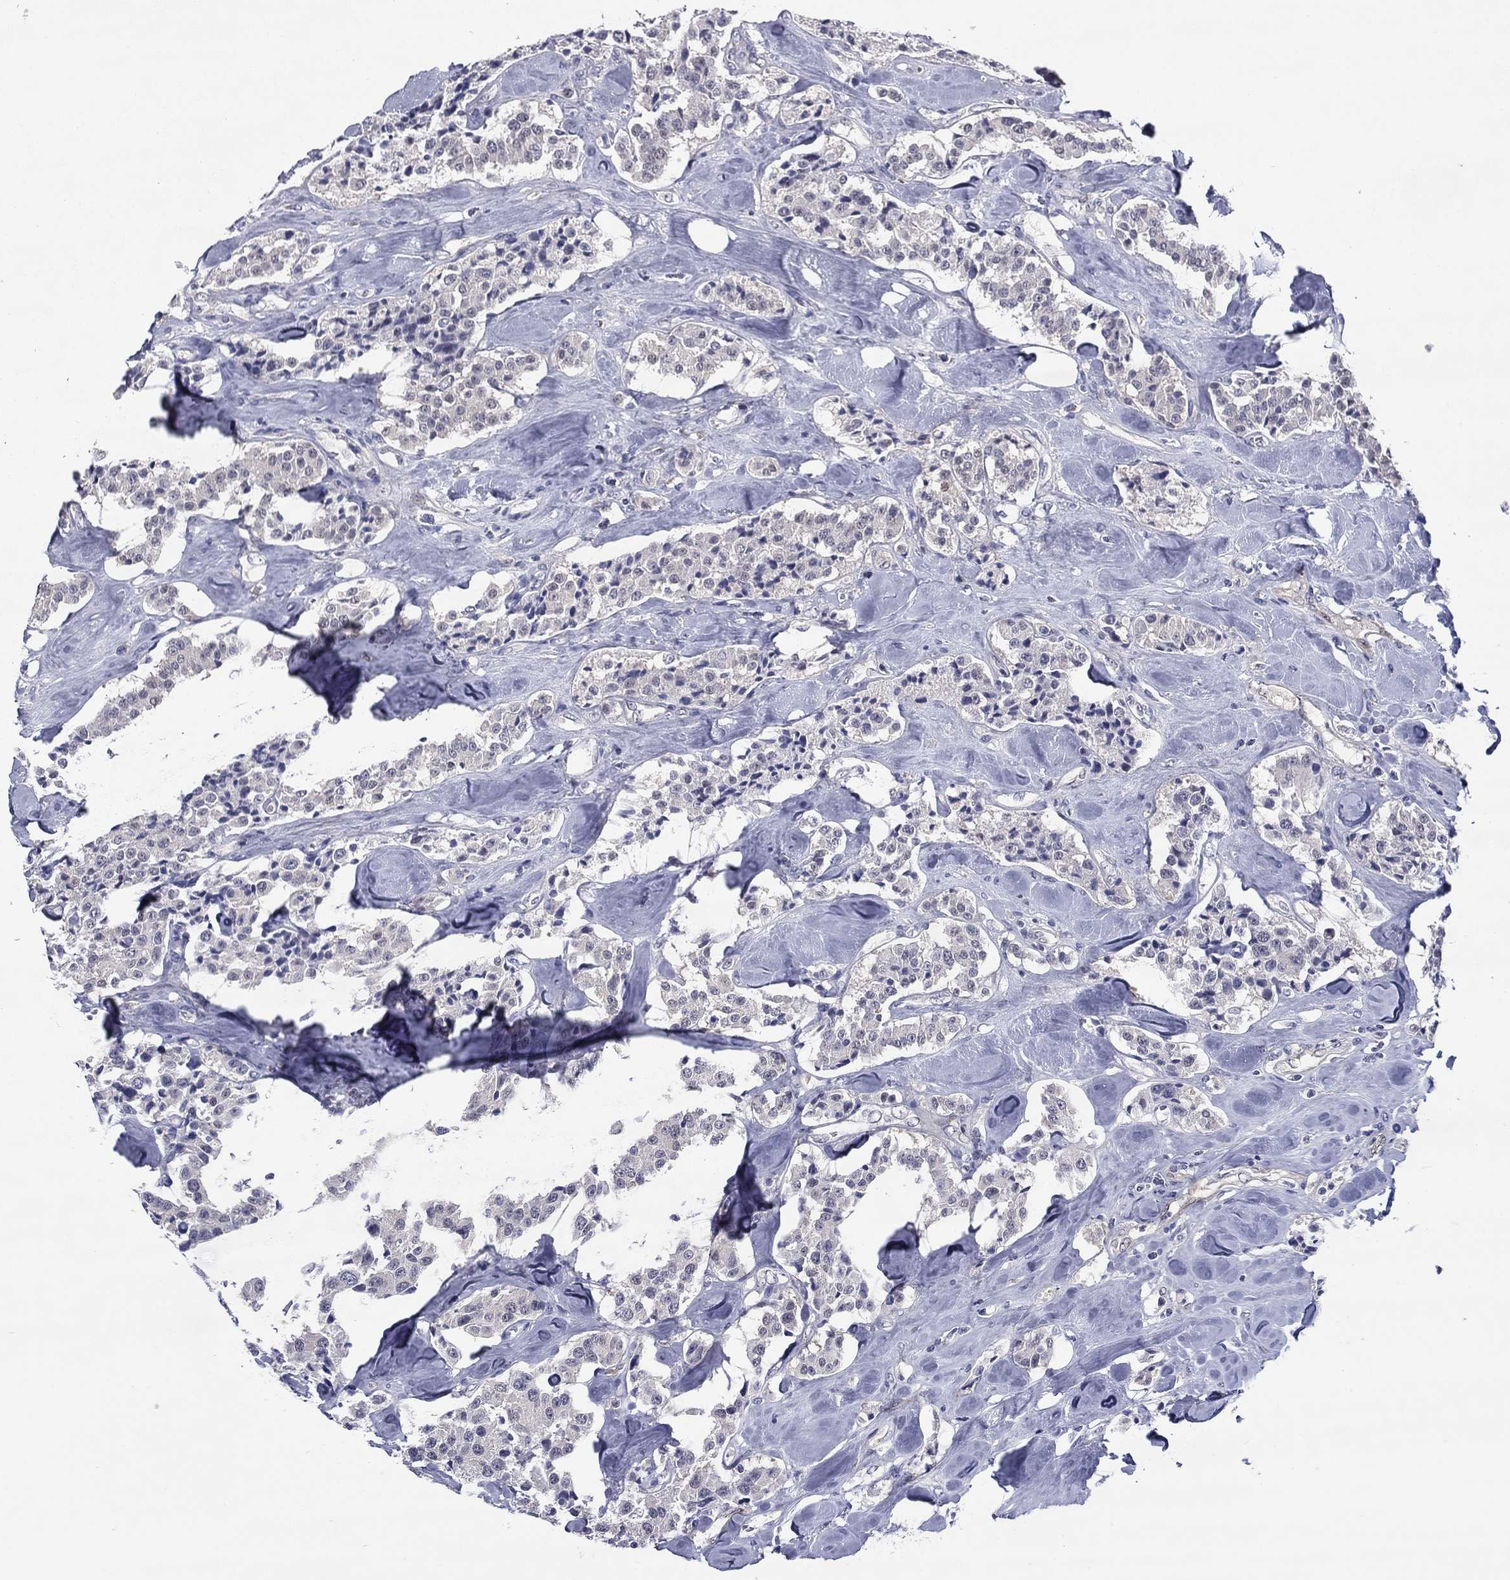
{"staining": {"intensity": "negative", "quantity": "none", "location": "none"}, "tissue": "carcinoid", "cell_type": "Tumor cells", "image_type": "cancer", "snomed": [{"axis": "morphology", "description": "Carcinoid, malignant, NOS"}, {"axis": "topography", "description": "Pancreas"}], "caption": "An immunohistochemistry micrograph of carcinoid is shown. There is no staining in tumor cells of carcinoid.", "gene": "REXO5", "patient": {"sex": "male", "age": 41}}